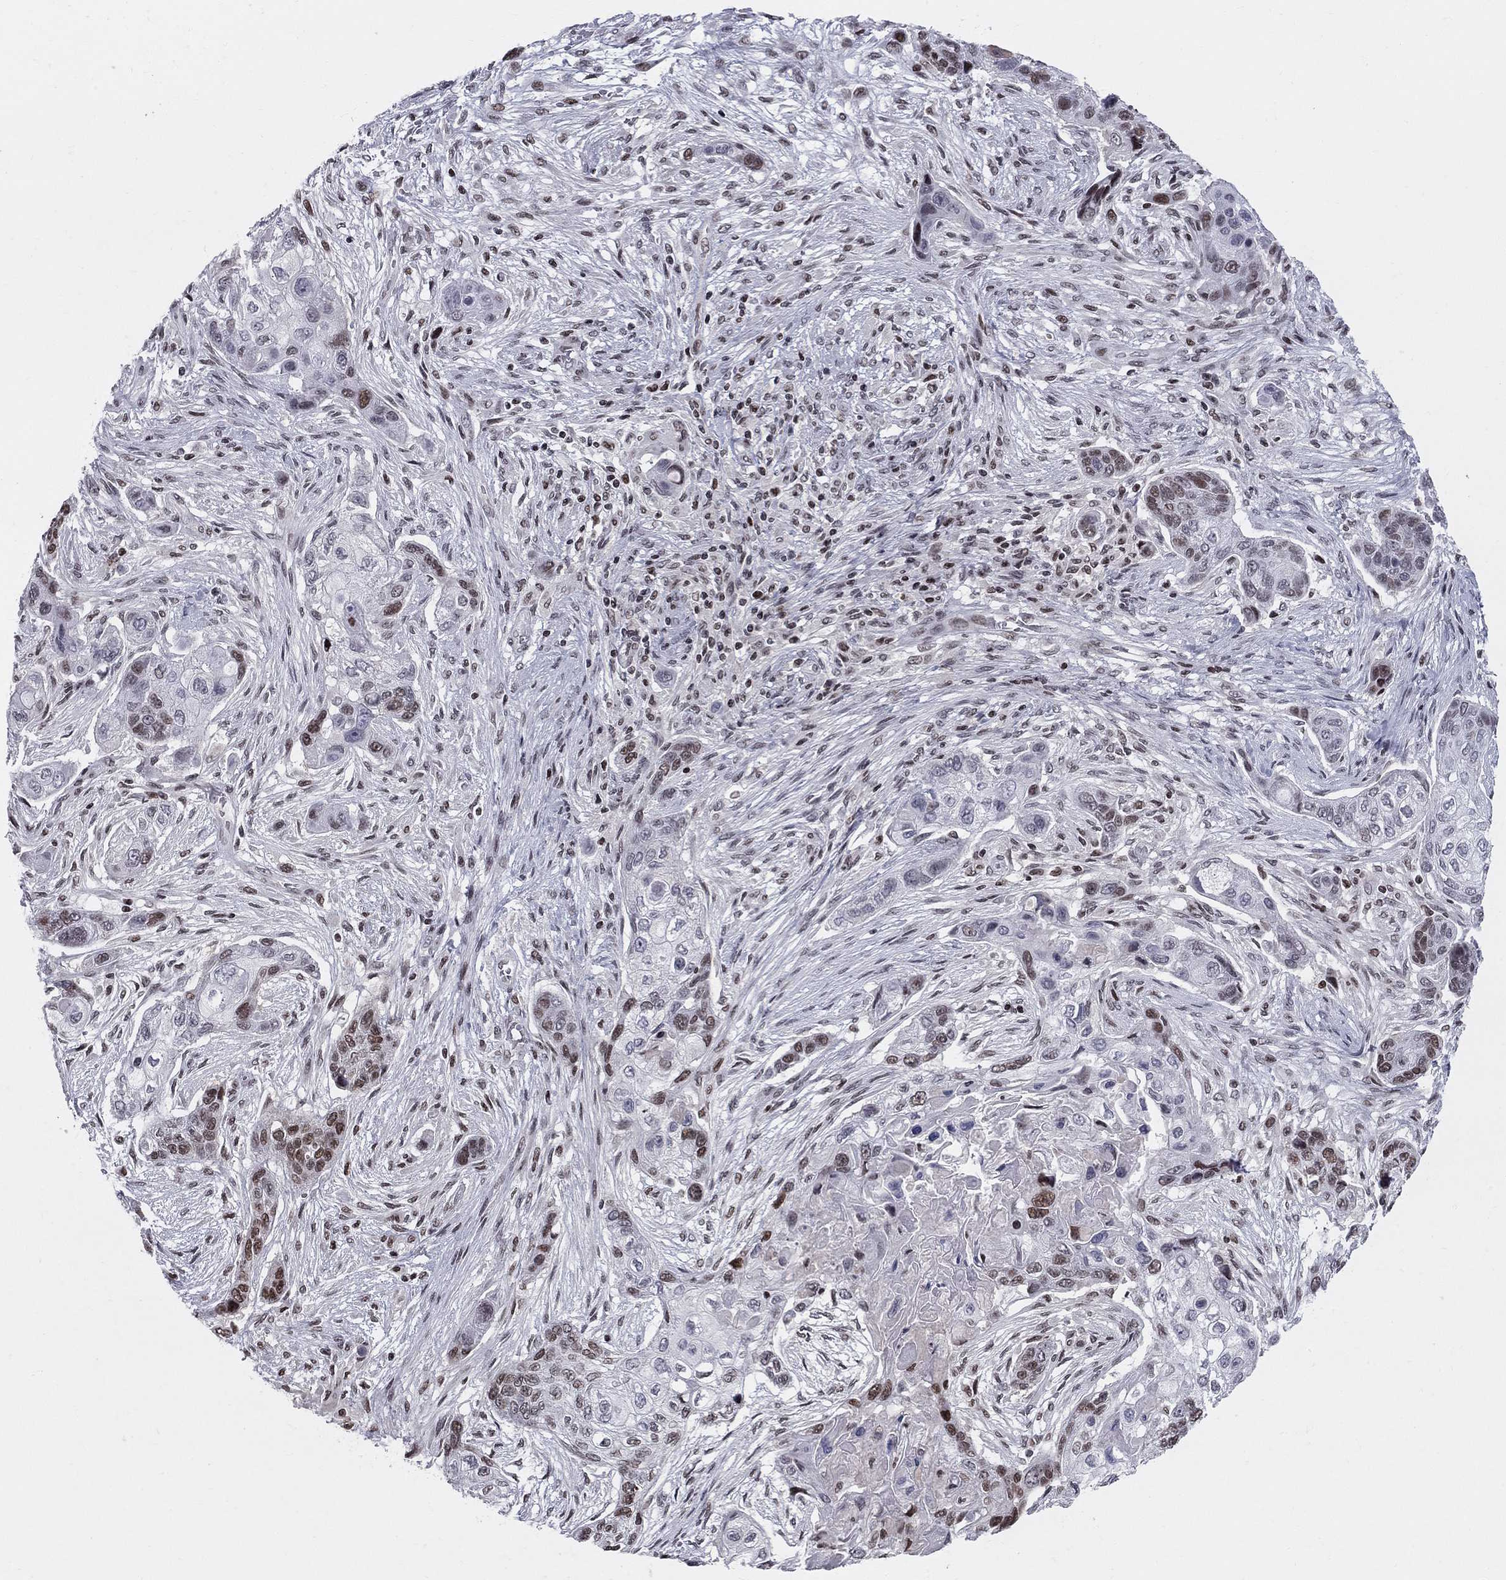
{"staining": {"intensity": "strong", "quantity": "<25%", "location": "nuclear"}, "tissue": "lung cancer", "cell_type": "Tumor cells", "image_type": "cancer", "snomed": [{"axis": "morphology", "description": "Squamous cell carcinoma, NOS"}, {"axis": "topography", "description": "Lung"}], "caption": "Brown immunohistochemical staining in human lung squamous cell carcinoma demonstrates strong nuclear positivity in approximately <25% of tumor cells.", "gene": "RNASEH2C", "patient": {"sex": "male", "age": 69}}